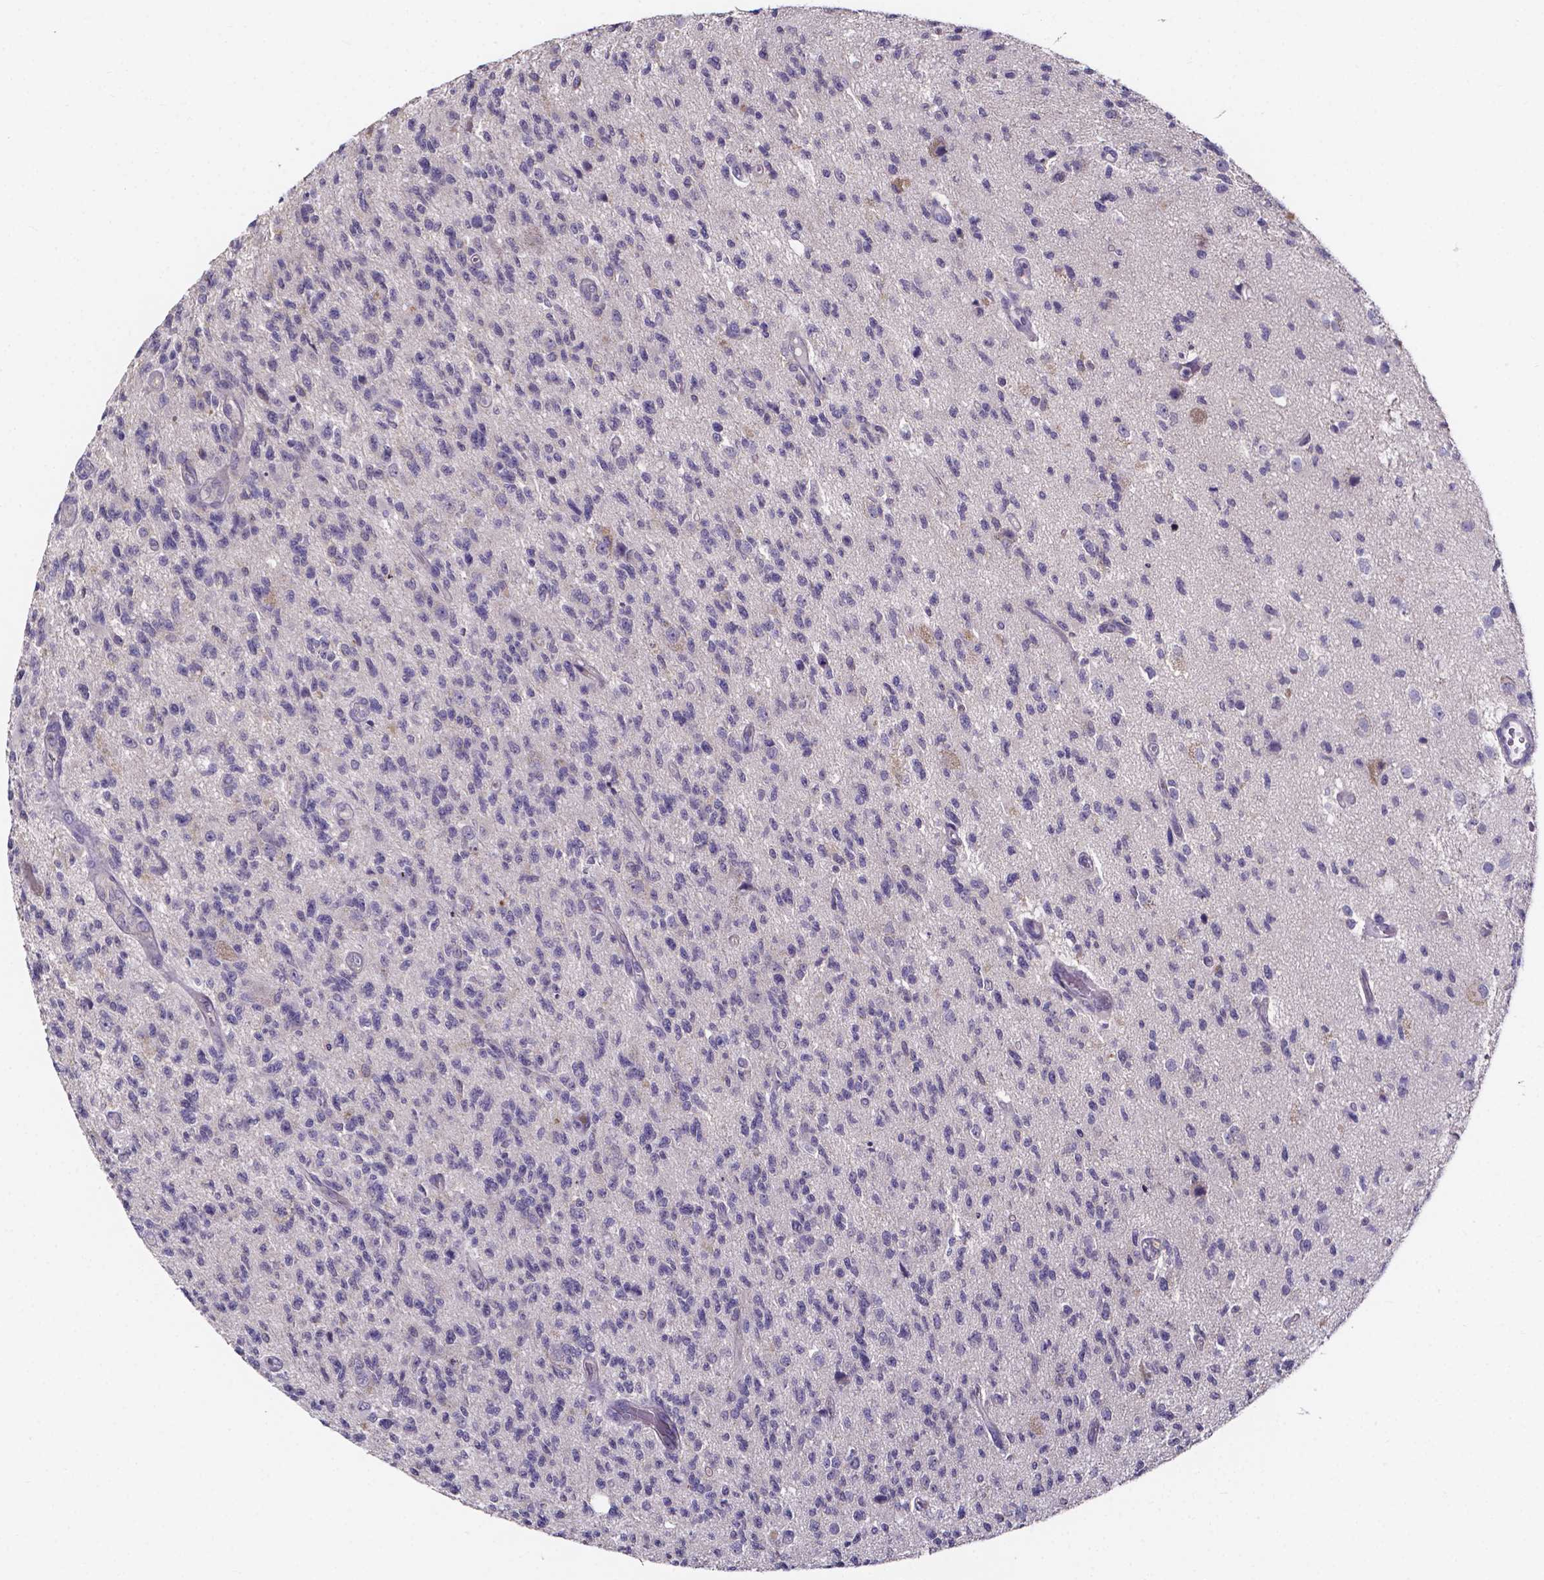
{"staining": {"intensity": "negative", "quantity": "none", "location": "none"}, "tissue": "glioma", "cell_type": "Tumor cells", "image_type": "cancer", "snomed": [{"axis": "morphology", "description": "Glioma, malignant, High grade"}, {"axis": "topography", "description": "Brain"}], "caption": "There is no significant positivity in tumor cells of glioma.", "gene": "SPOCD1", "patient": {"sex": "male", "age": 56}}